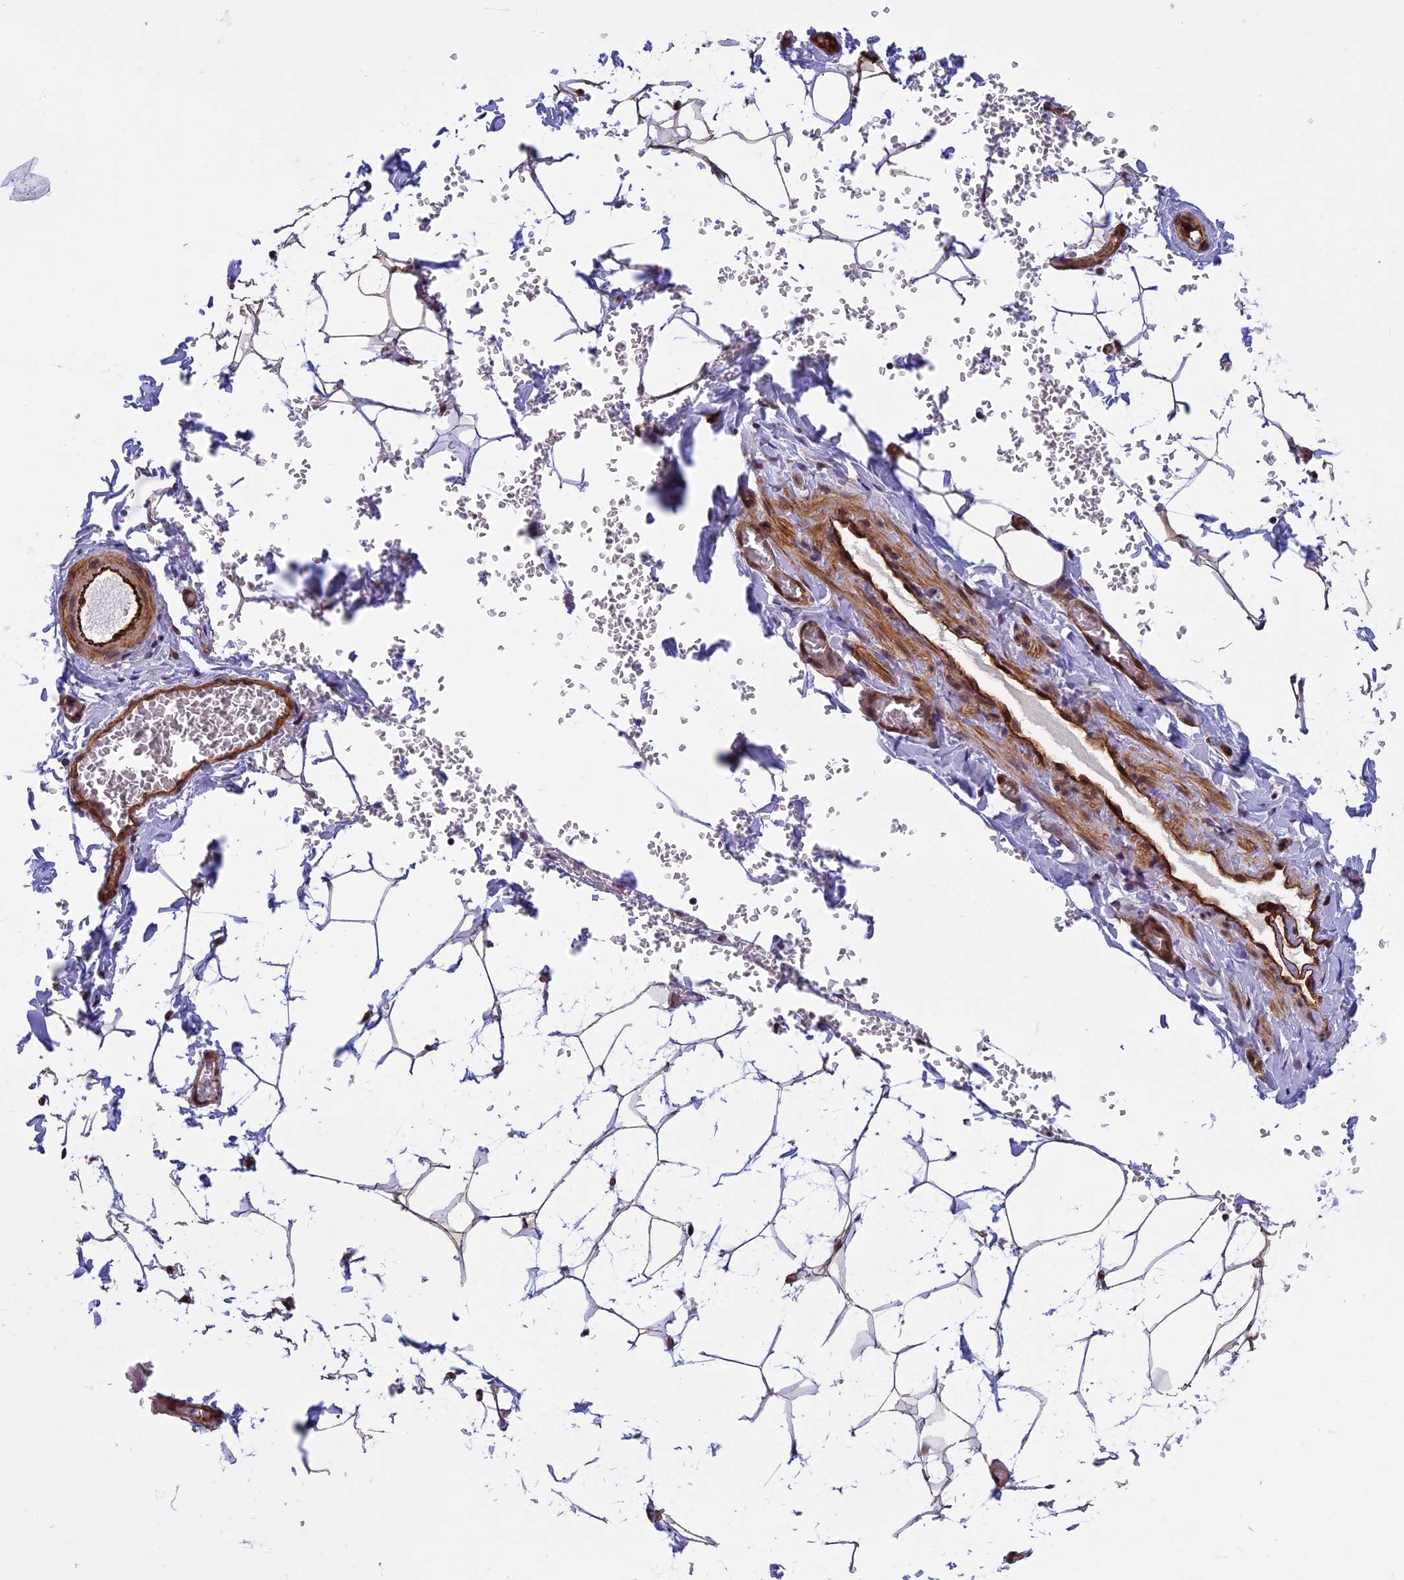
{"staining": {"intensity": "negative", "quantity": "none", "location": "none"}, "tissue": "adipose tissue", "cell_type": "Adipocytes", "image_type": "normal", "snomed": [{"axis": "morphology", "description": "Normal tissue, NOS"}, {"axis": "topography", "description": "Gallbladder"}, {"axis": "topography", "description": "Peripheral nerve tissue"}], "caption": "Image shows no protein staining in adipocytes of normal adipose tissue. Nuclei are stained in blue.", "gene": "NIPBL", "patient": {"sex": "male", "age": 38}}